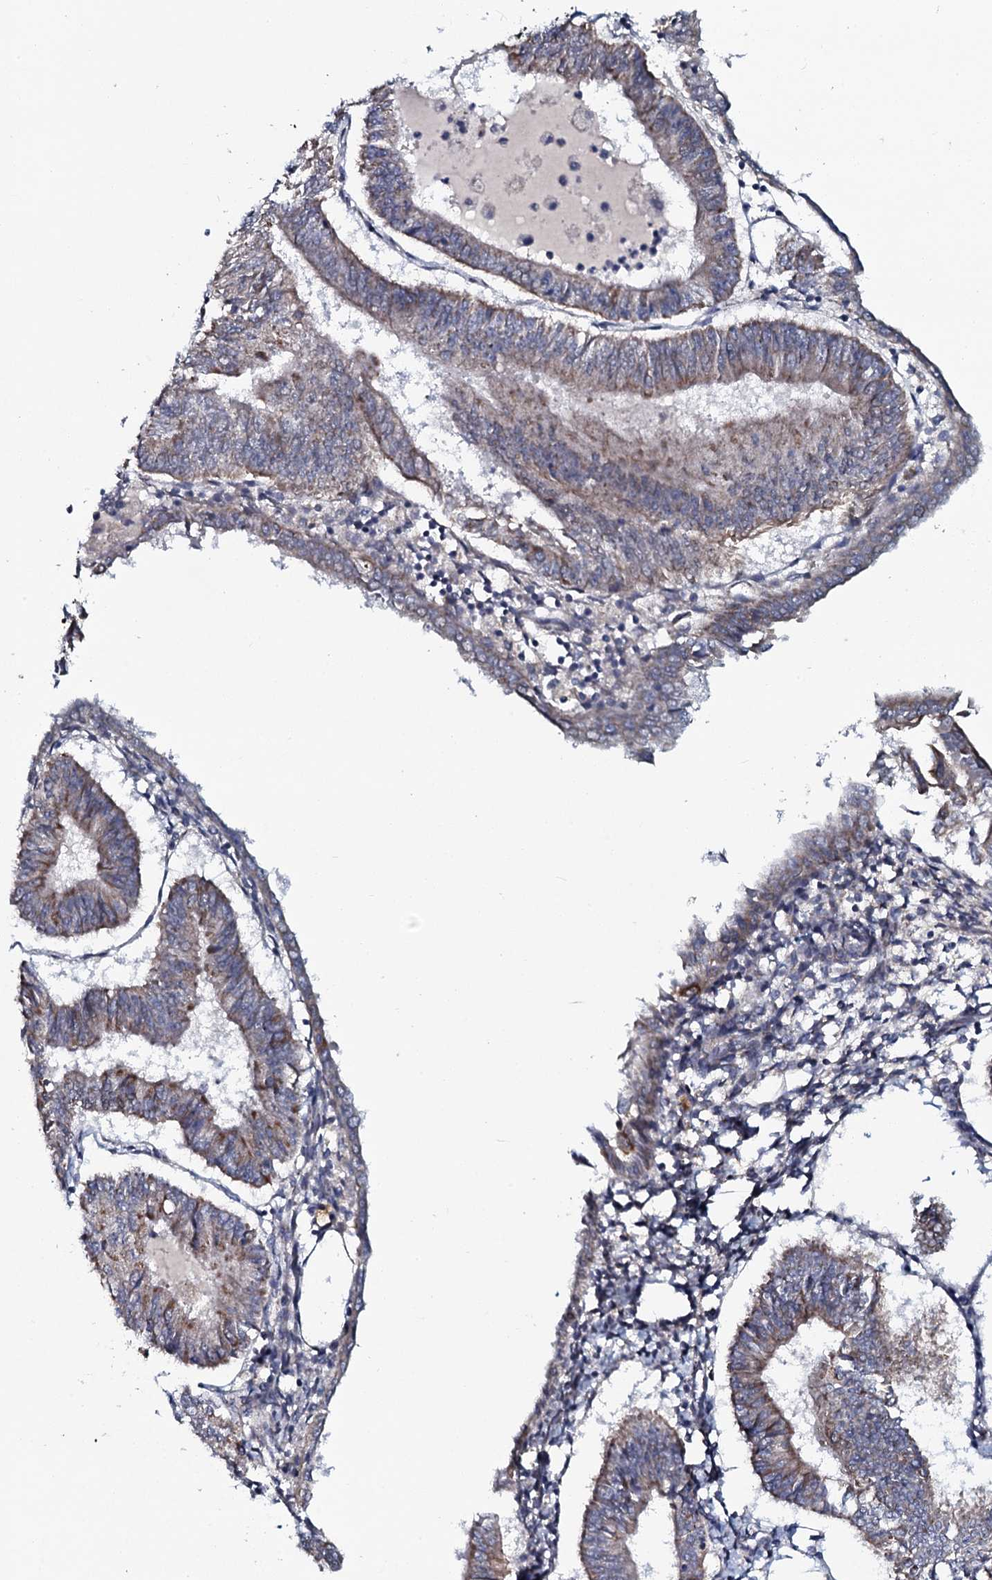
{"staining": {"intensity": "weak", "quantity": "25%-75%", "location": "cytoplasmic/membranous"}, "tissue": "endometrial cancer", "cell_type": "Tumor cells", "image_type": "cancer", "snomed": [{"axis": "morphology", "description": "Adenocarcinoma, NOS"}, {"axis": "topography", "description": "Endometrium"}], "caption": "Immunohistochemical staining of endometrial cancer exhibits weak cytoplasmic/membranous protein expression in approximately 25%-75% of tumor cells.", "gene": "KCTD4", "patient": {"sex": "female", "age": 58}}